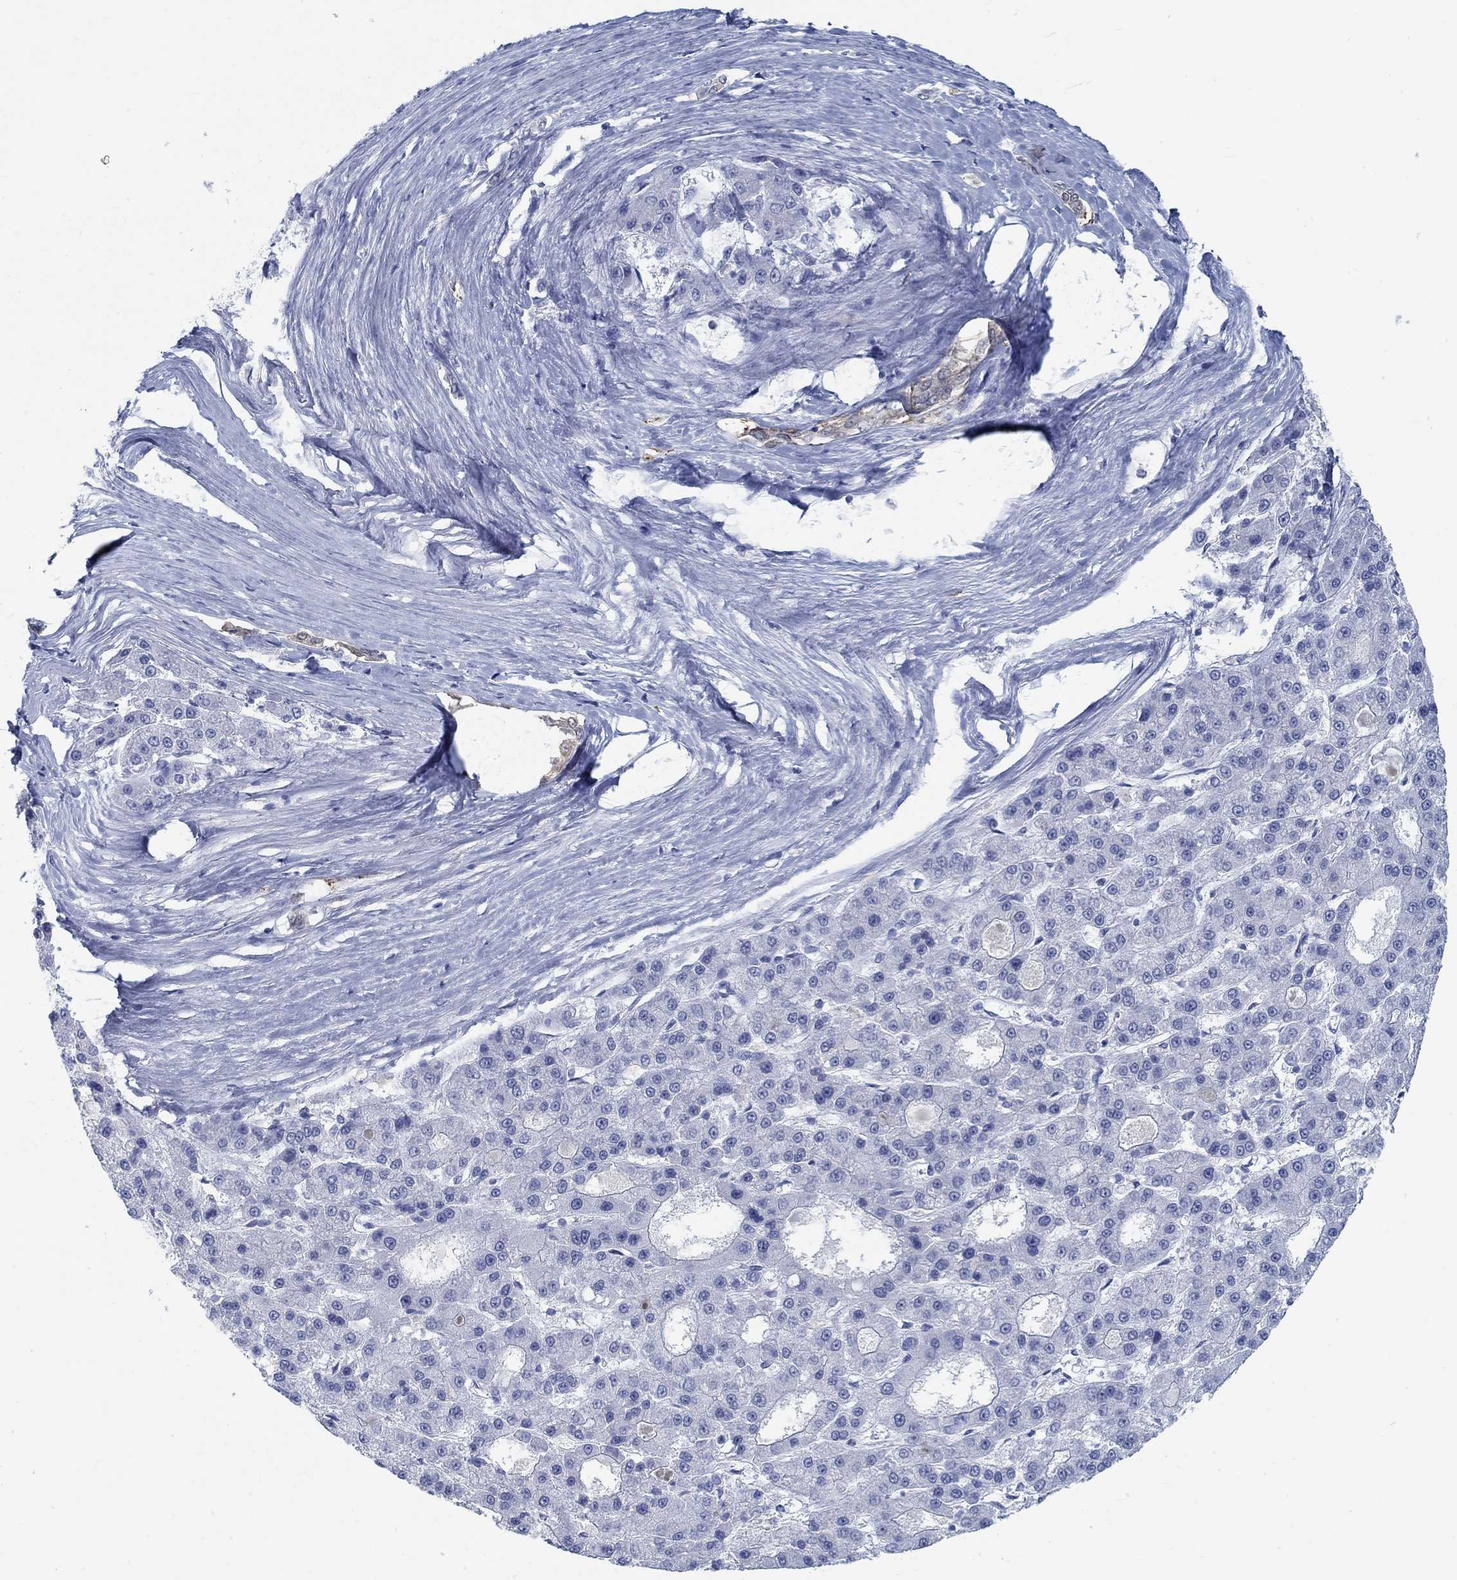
{"staining": {"intensity": "negative", "quantity": "none", "location": "none"}, "tissue": "liver cancer", "cell_type": "Tumor cells", "image_type": "cancer", "snomed": [{"axis": "morphology", "description": "Carcinoma, Hepatocellular, NOS"}, {"axis": "topography", "description": "Liver"}], "caption": "IHC photomicrograph of neoplastic tissue: hepatocellular carcinoma (liver) stained with DAB (3,3'-diaminobenzidine) displays no significant protein staining in tumor cells.", "gene": "TEKT4", "patient": {"sex": "male", "age": 70}}